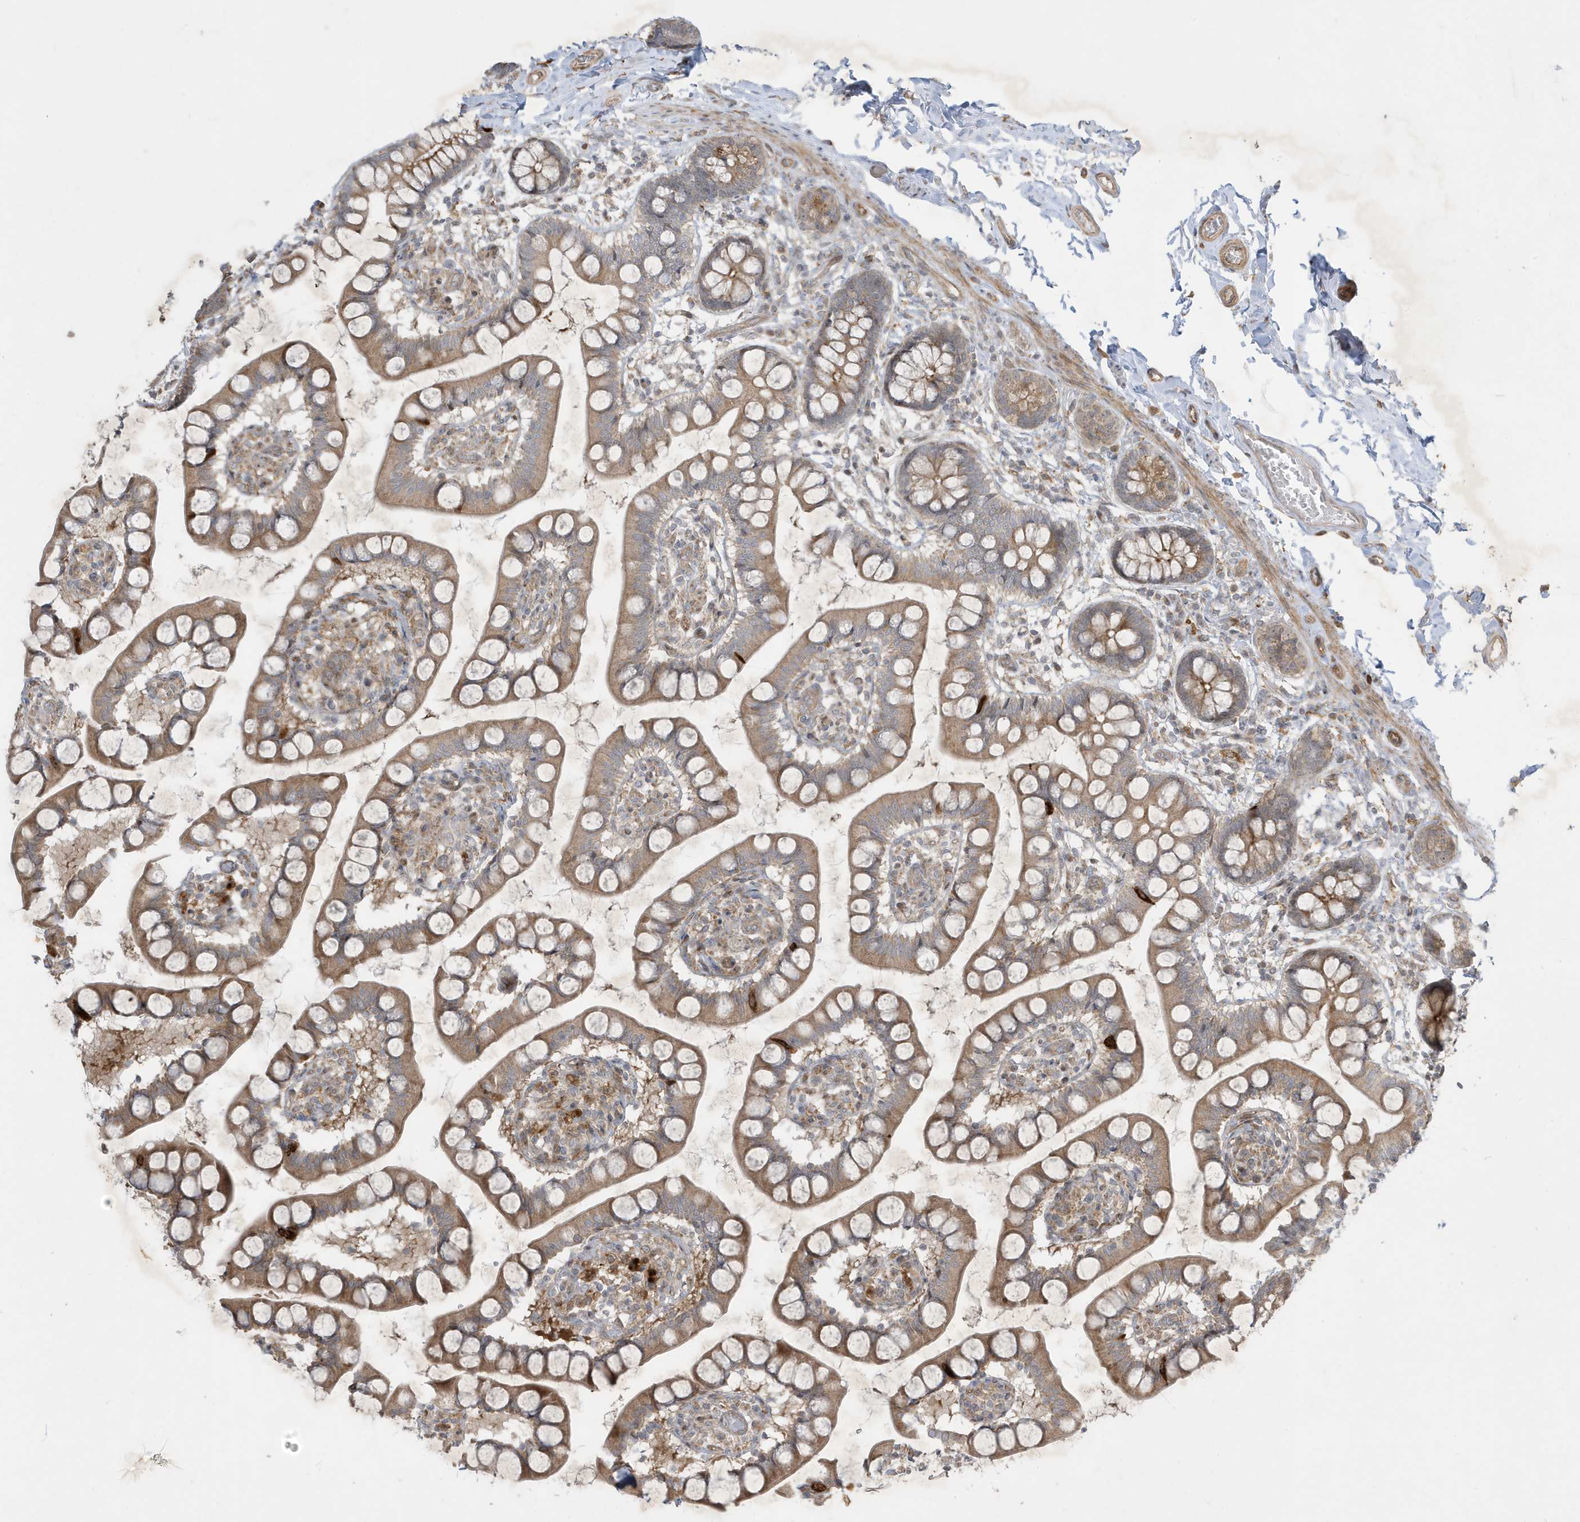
{"staining": {"intensity": "moderate", "quantity": ">75%", "location": "cytoplasmic/membranous"}, "tissue": "small intestine", "cell_type": "Glandular cells", "image_type": "normal", "snomed": [{"axis": "morphology", "description": "Normal tissue, NOS"}, {"axis": "topography", "description": "Small intestine"}], "caption": "Small intestine stained with DAB IHC displays medium levels of moderate cytoplasmic/membranous staining in about >75% of glandular cells.", "gene": "IFT57", "patient": {"sex": "male", "age": 52}}